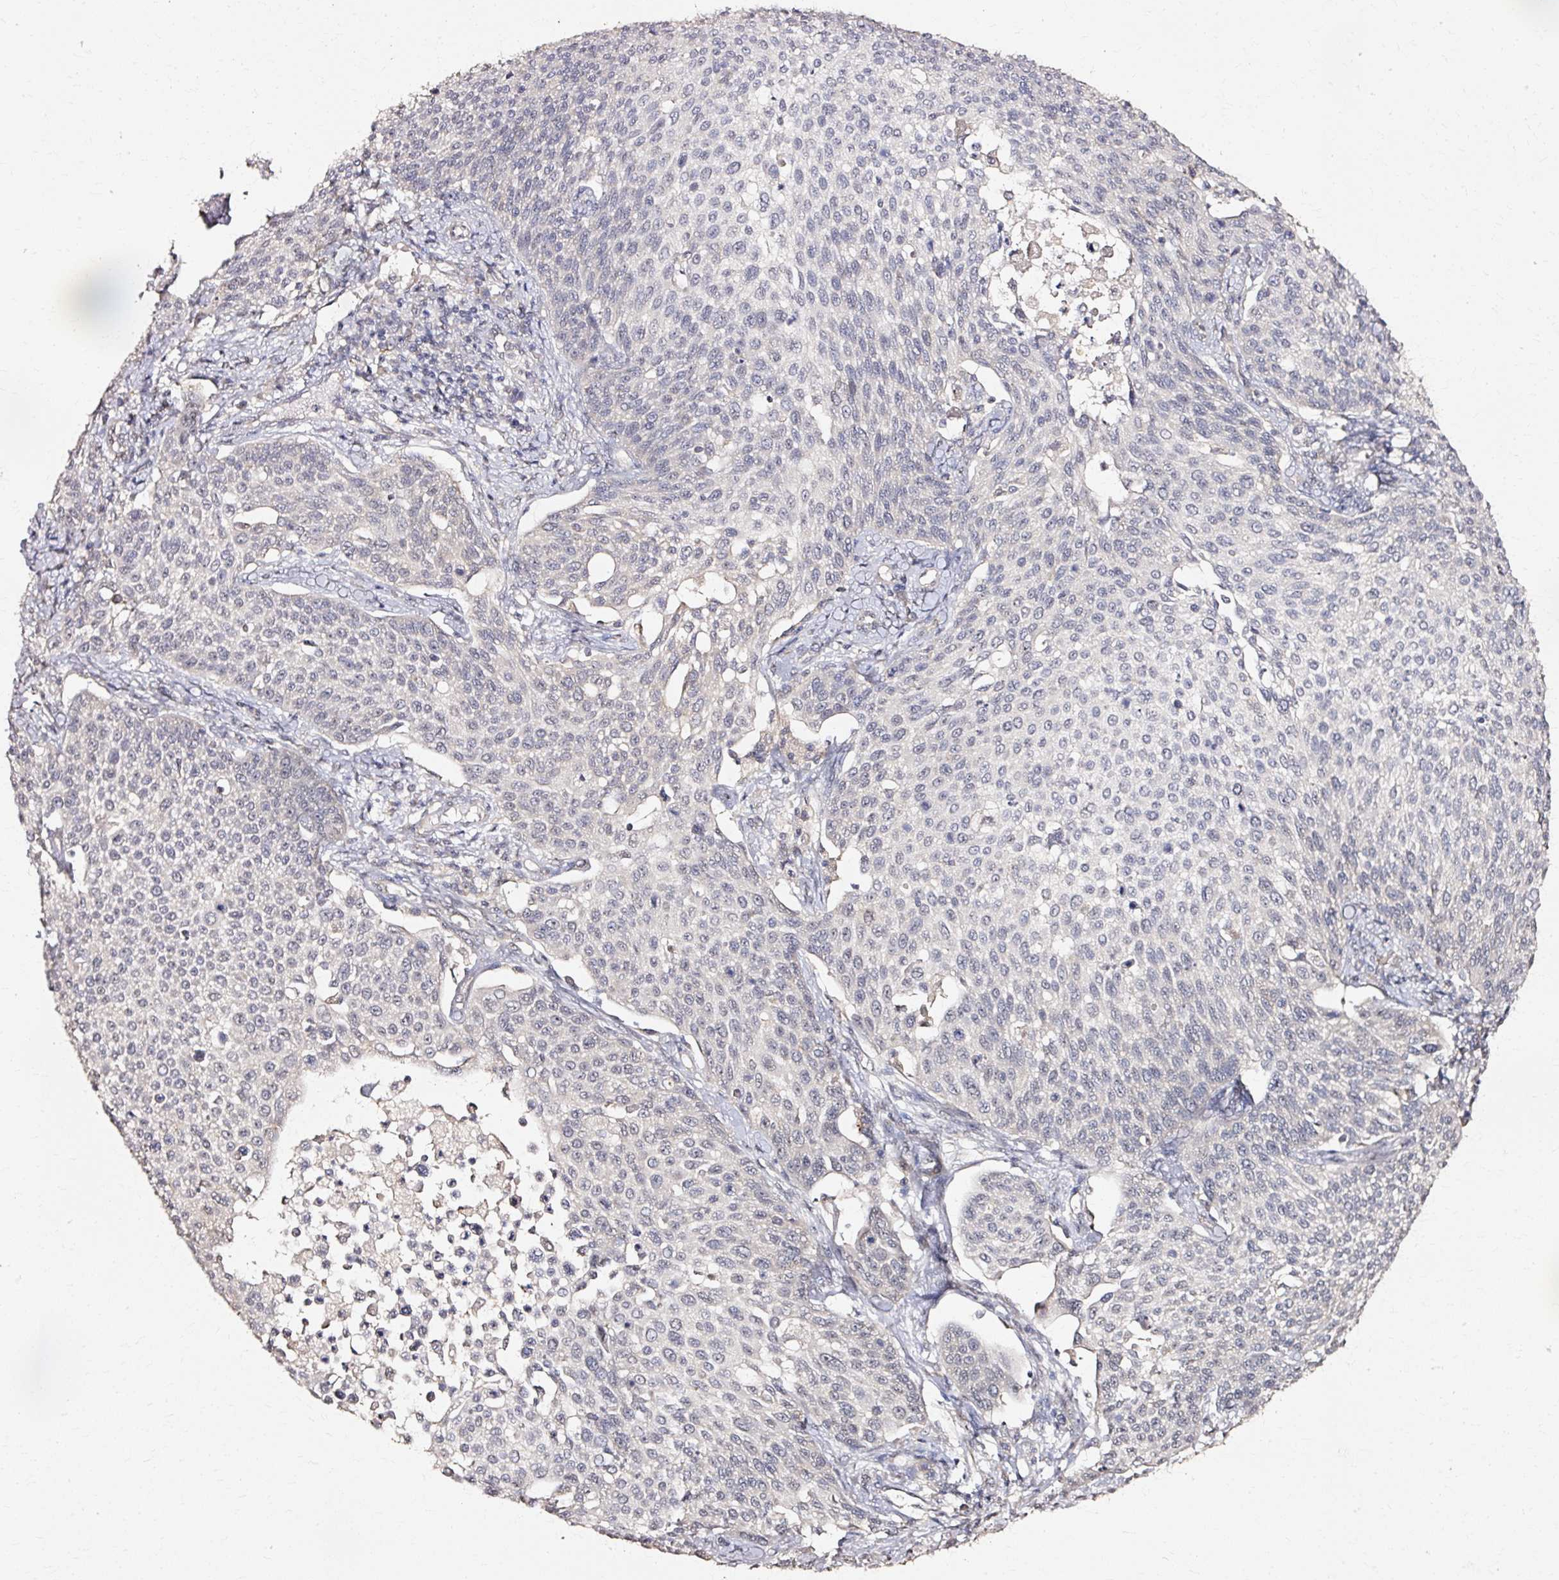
{"staining": {"intensity": "negative", "quantity": "none", "location": "none"}, "tissue": "cervical cancer", "cell_type": "Tumor cells", "image_type": "cancer", "snomed": [{"axis": "morphology", "description": "Squamous cell carcinoma, NOS"}, {"axis": "topography", "description": "Cervix"}], "caption": "This is a histopathology image of immunohistochemistry staining of cervical cancer (squamous cell carcinoma), which shows no positivity in tumor cells. (DAB IHC, high magnification).", "gene": "RGPD5", "patient": {"sex": "female", "age": 34}}